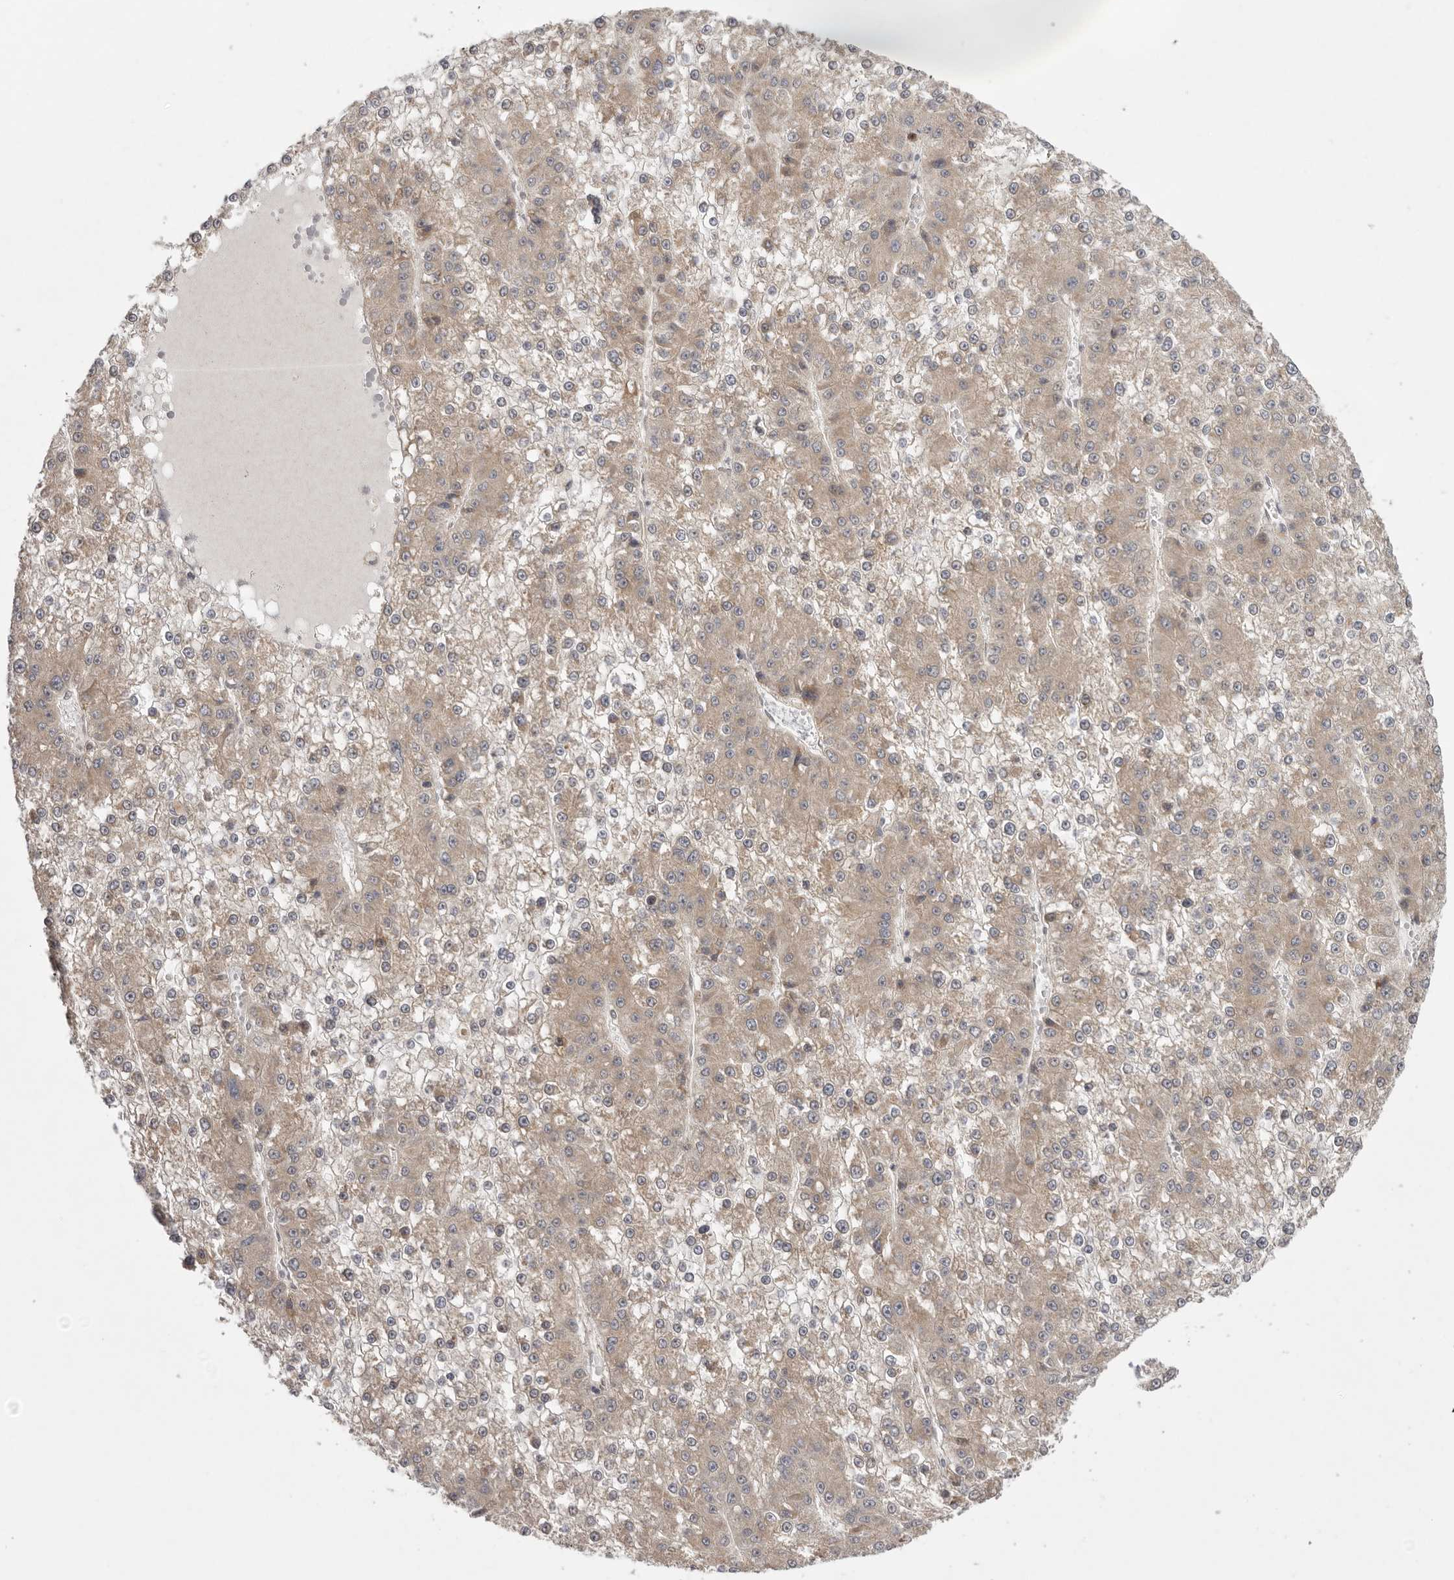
{"staining": {"intensity": "weak", "quantity": ">75%", "location": "cytoplasmic/membranous"}, "tissue": "liver cancer", "cell_type": "Tumor cells", "image_type": "cancer", "snomed": [{"axis": "morphology", "description": "Carcinoma, Hepatocellular, NOS"}, {"axis": "topography", "description": "Liver"}], "caption": "A photomicrograph of human liver cancer (hepatocellular carcinoma) stained for a protein displays weak cytoplasmic/membranous brown staining in tumor cells.", "gene": "NSUN4", "patient": {"sex": "female", "age": 73}}